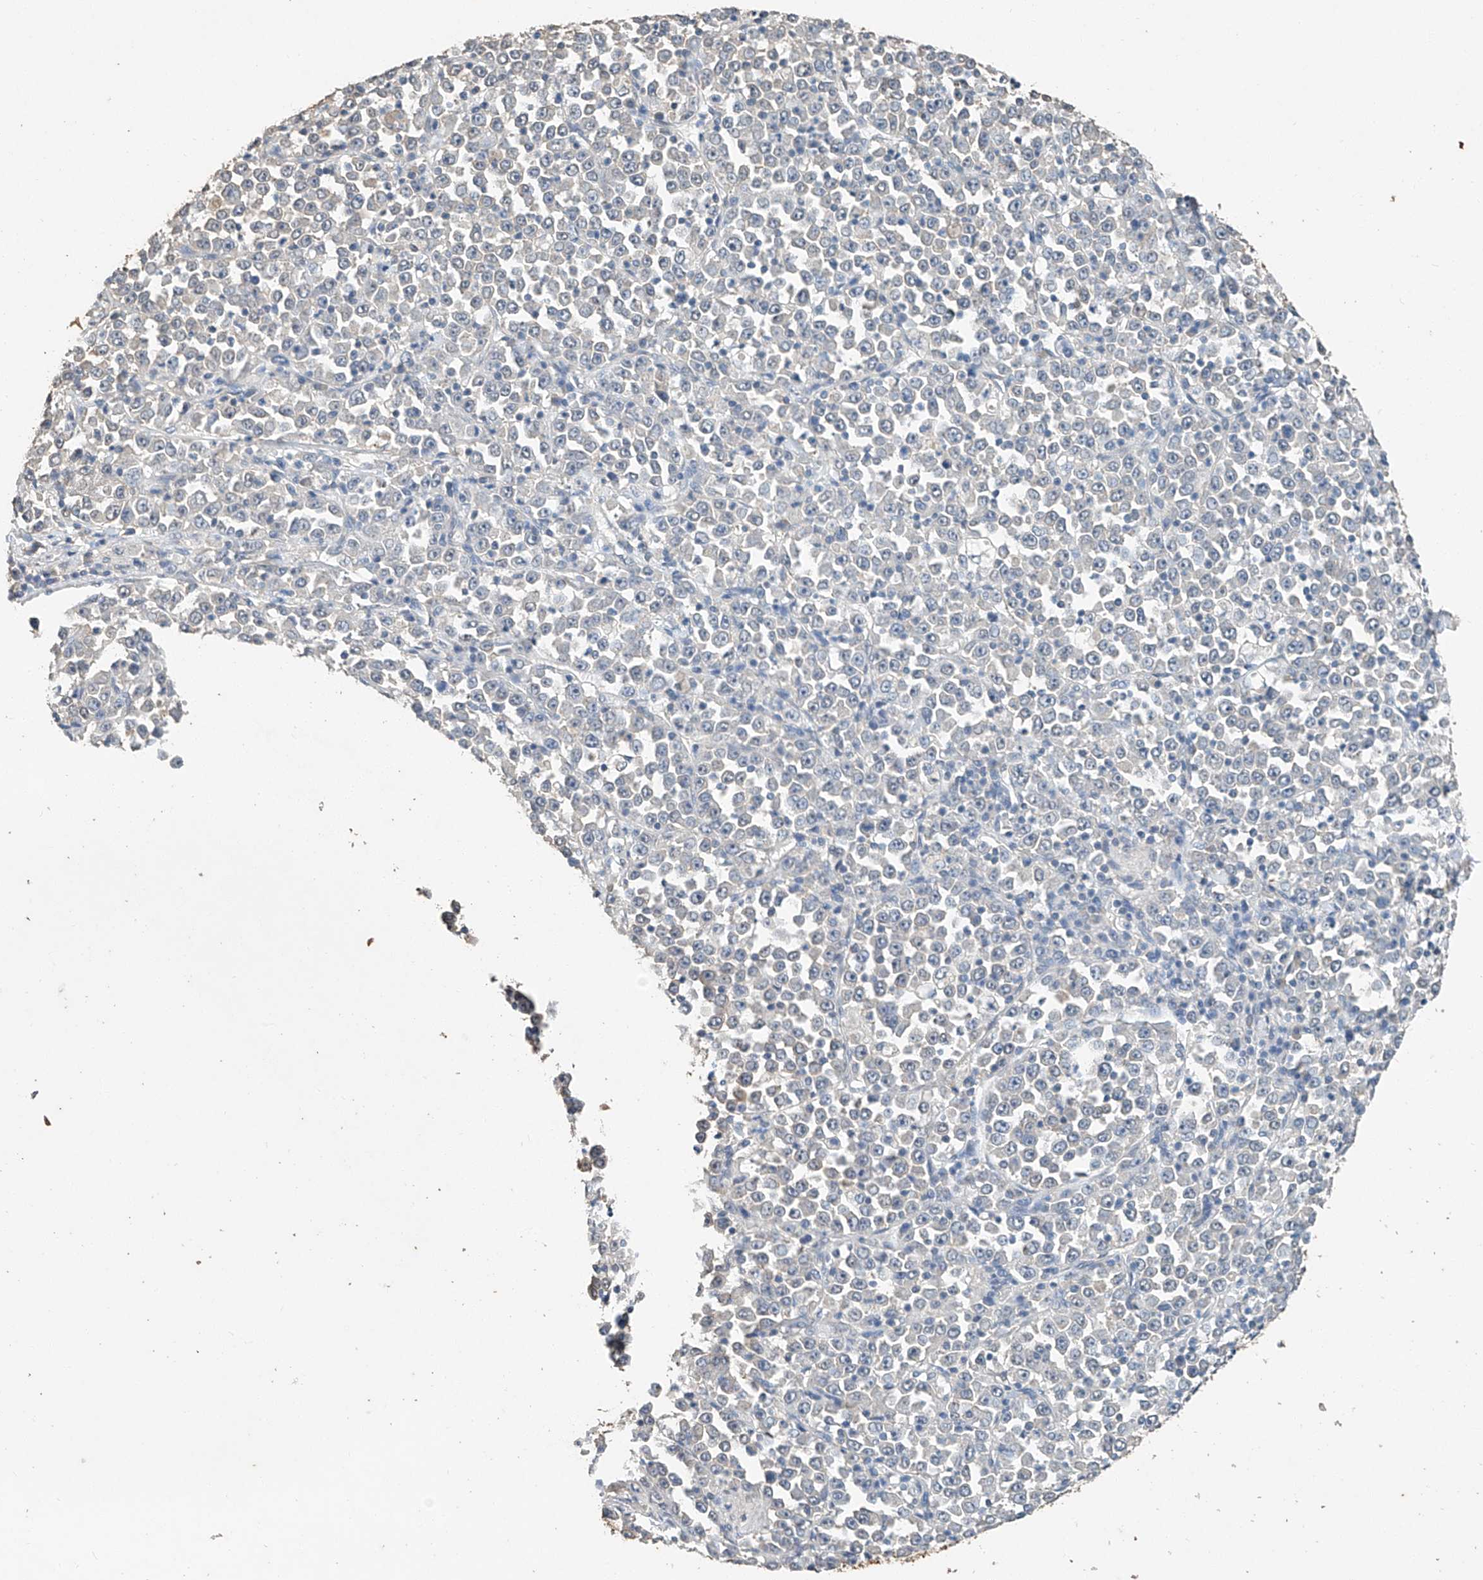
{"staining": {"intensity": "negative", "quantity": "none", "location": "none"}, "tissue": "stomach cancer", "cell_type": "Tumor cells", "image_type": "cancer", "snomed": [{"axis": "morphology", "description": "Normal tissue, NOS"}, {"axis": "morphology", "description": "Adenocarcinoma, NOS"}, {"axis": "topography", "description": "Stomach, upper"}, {"axis": "topography", "description": "Stomach"}], "caption": "Immunohistochemistry (IHC) photomicrograph of stomach cancer stained for a protein (brown), which exhibits no staining in tumor cells.", "gene": "CERS4", "patient": {"sex": "male", "age": 59}}